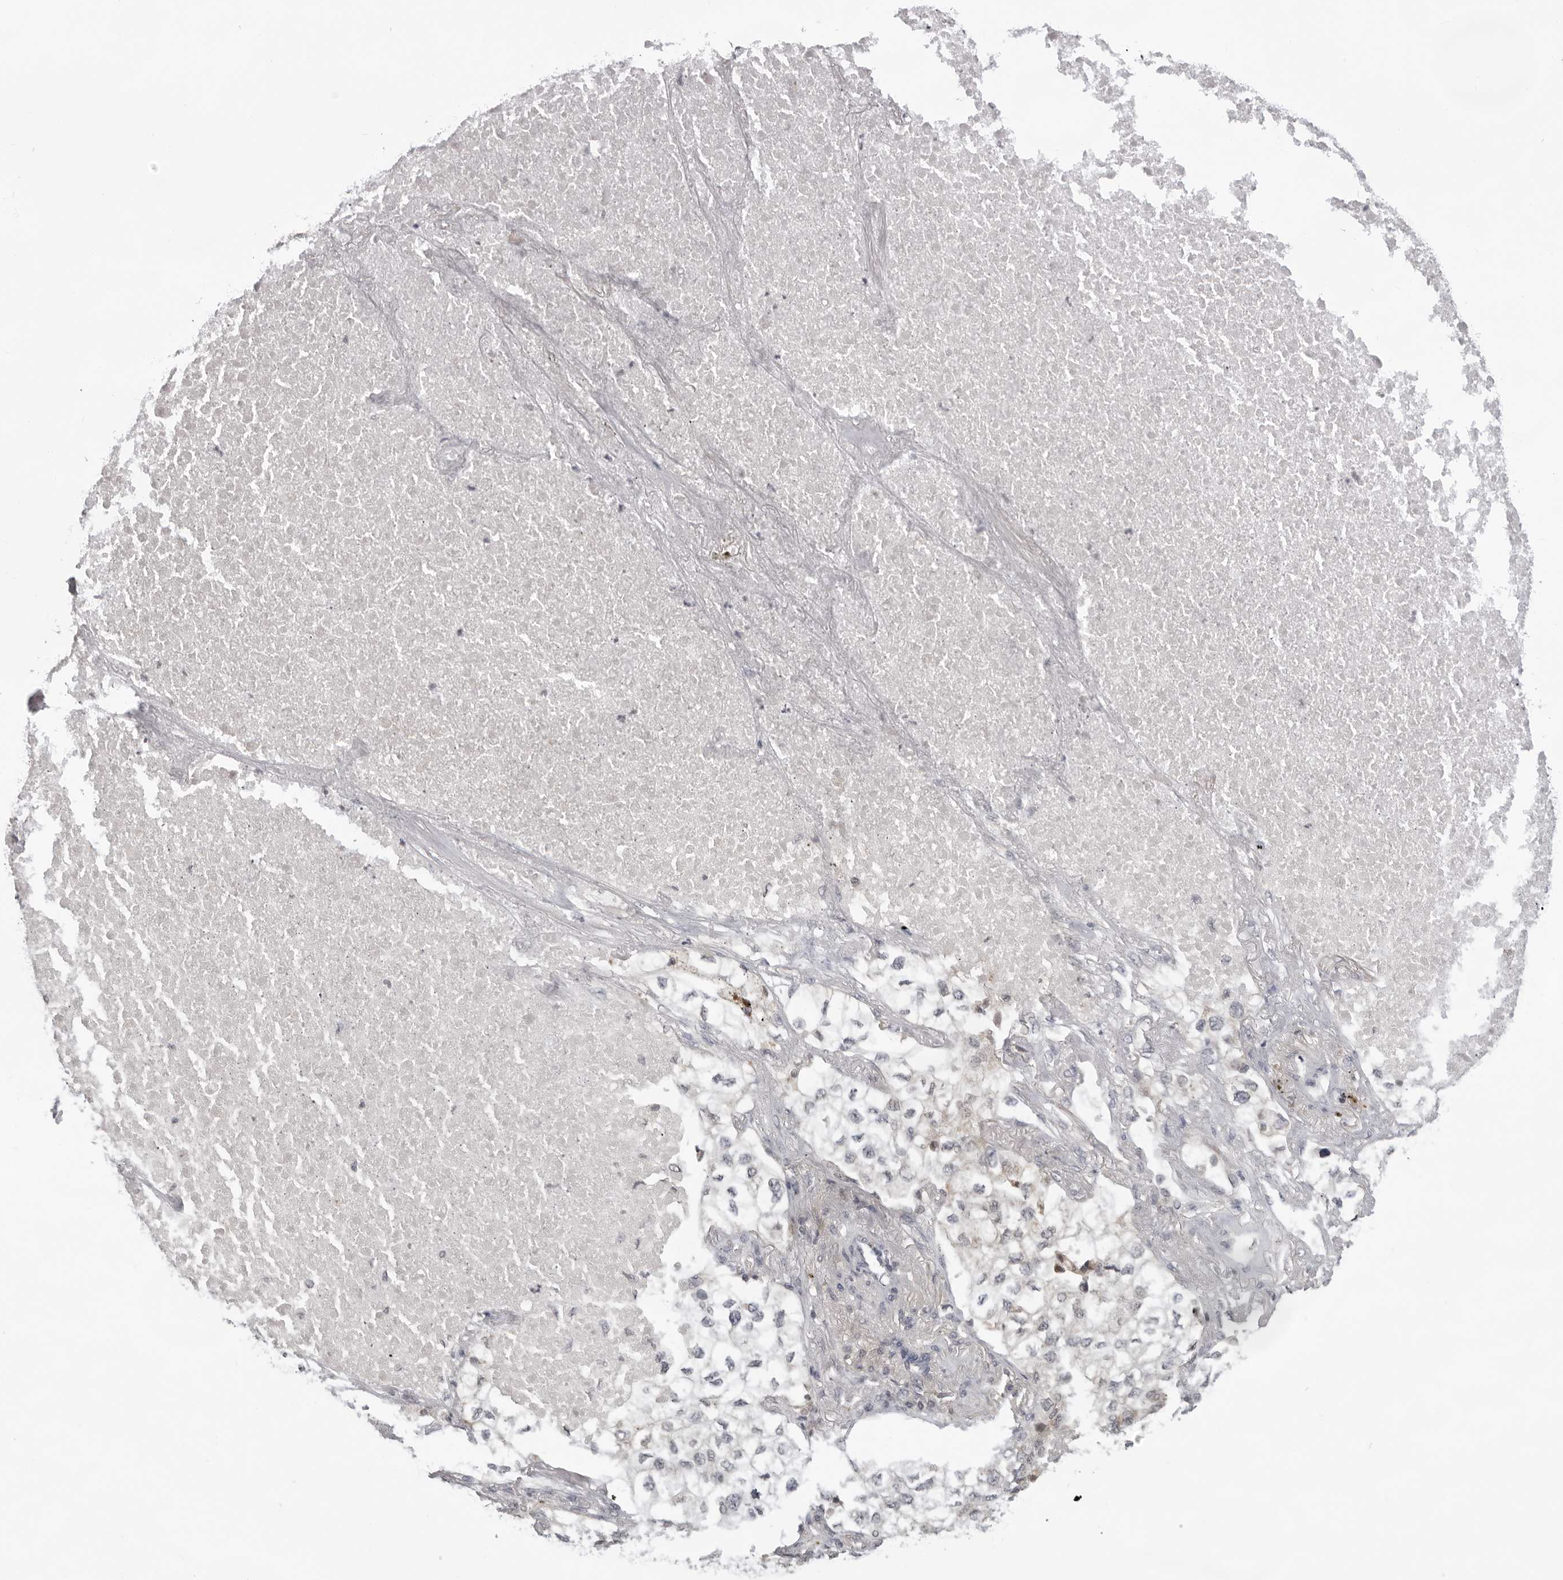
{"staining": {"intensity": "negative", "quantity": "none", "location": "none"}, "tissue": "lung cancer", "cell_type": "Tumor cells", "image_type": "cancer", "snomed": [{"axis": "morphology", "description": "Adenocarcinoma, NOS"}, {"axis": "topography", "description": "Lung"}], "caption": "Immunohistochemical staining of human lung adenocarcinoma demonstrates no significant expression in tumor cells.", "gene": "ACP6", "patient": {"sex": "male", "age": 63}}